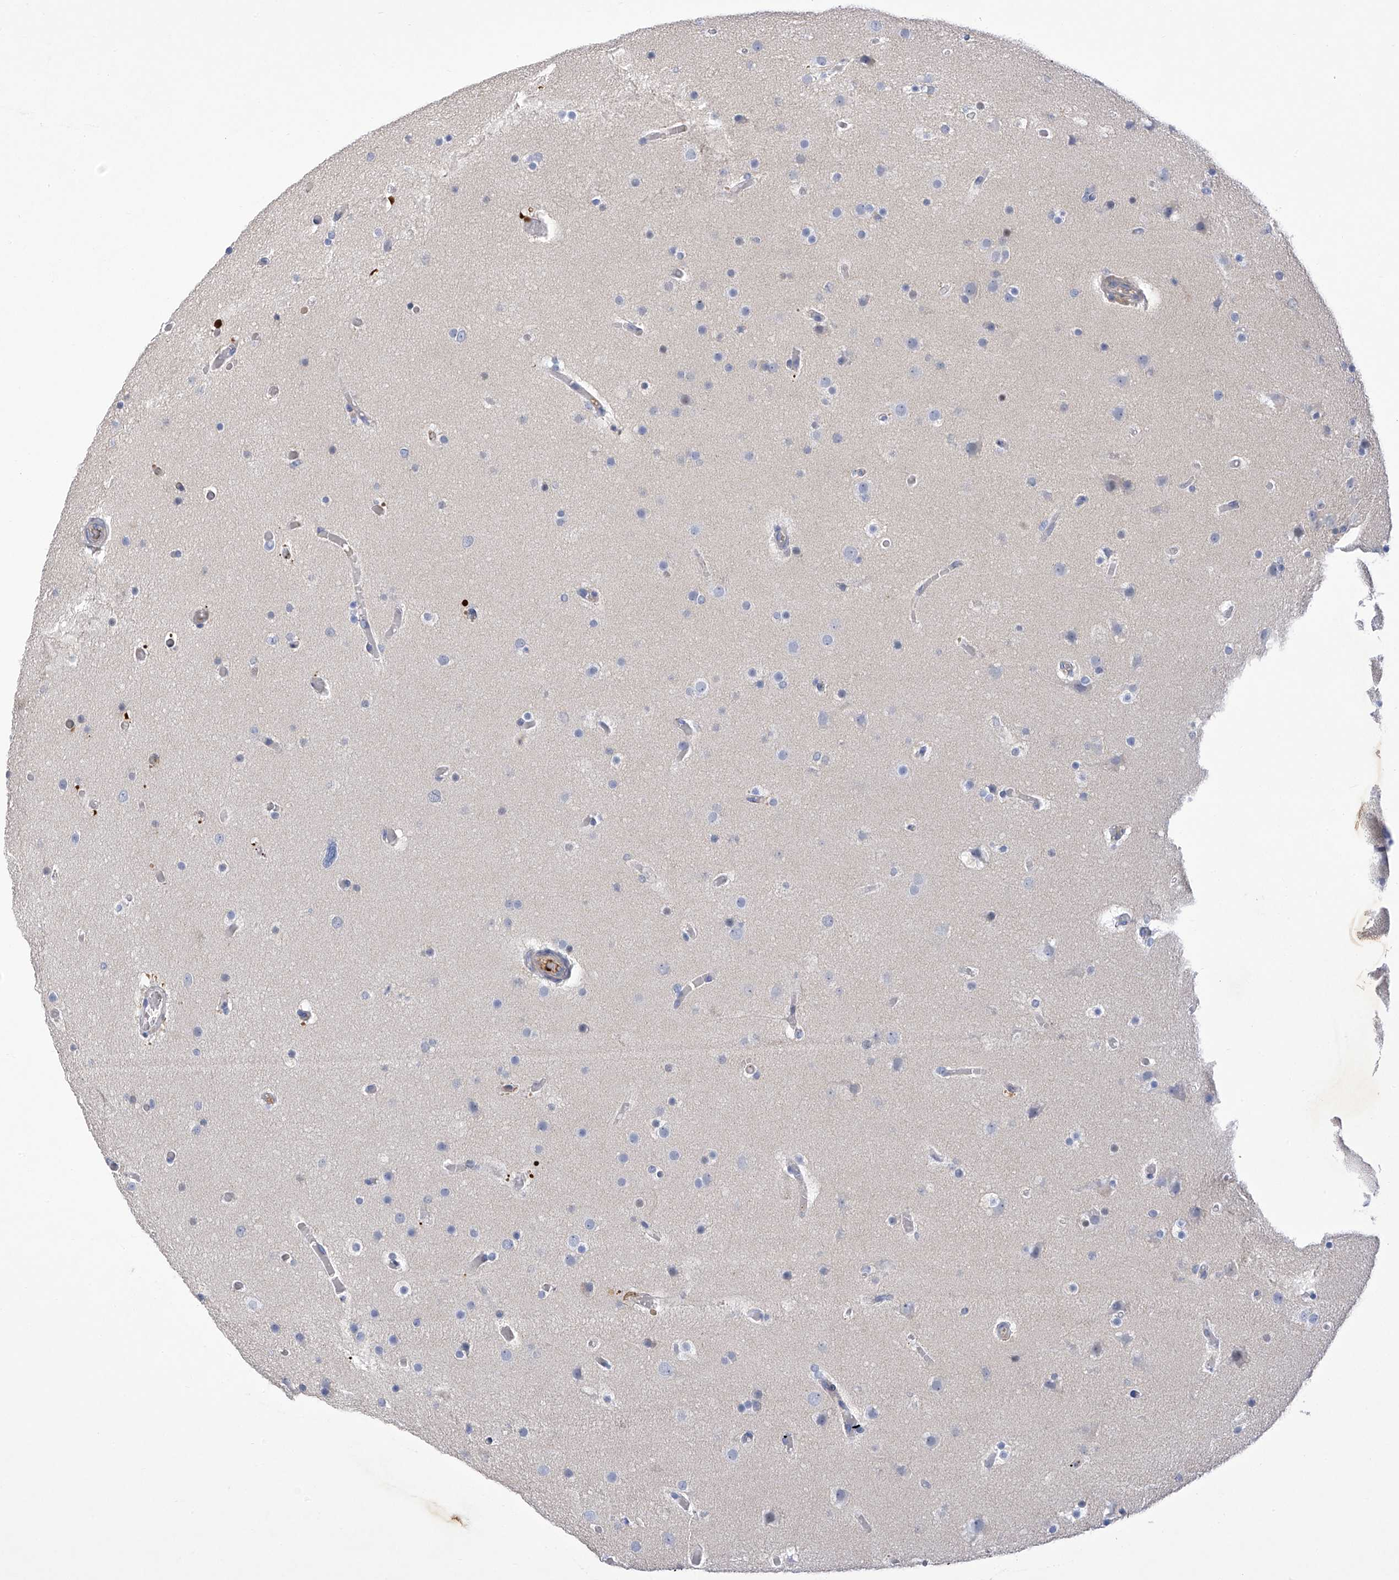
{"staining": {"intensity": "negative", "quantity": "none", "location": "none"}, "tissue": "glioma", "cell_type": "Tumor cells", "image_type": "cancer", "snomed": [{"axis": "morphology", "description": "Glioma, malignant, High grade"}, {"axis": "topography", "description": "Cerebral cortex"}], "caption": "Malignant glioma (high-grade) stained for a protein using immunohistochemistry exhibits no positivity tumor cells.", "gene": "SLCO4A1", "patient": {"sex": "female", "age": 36}}